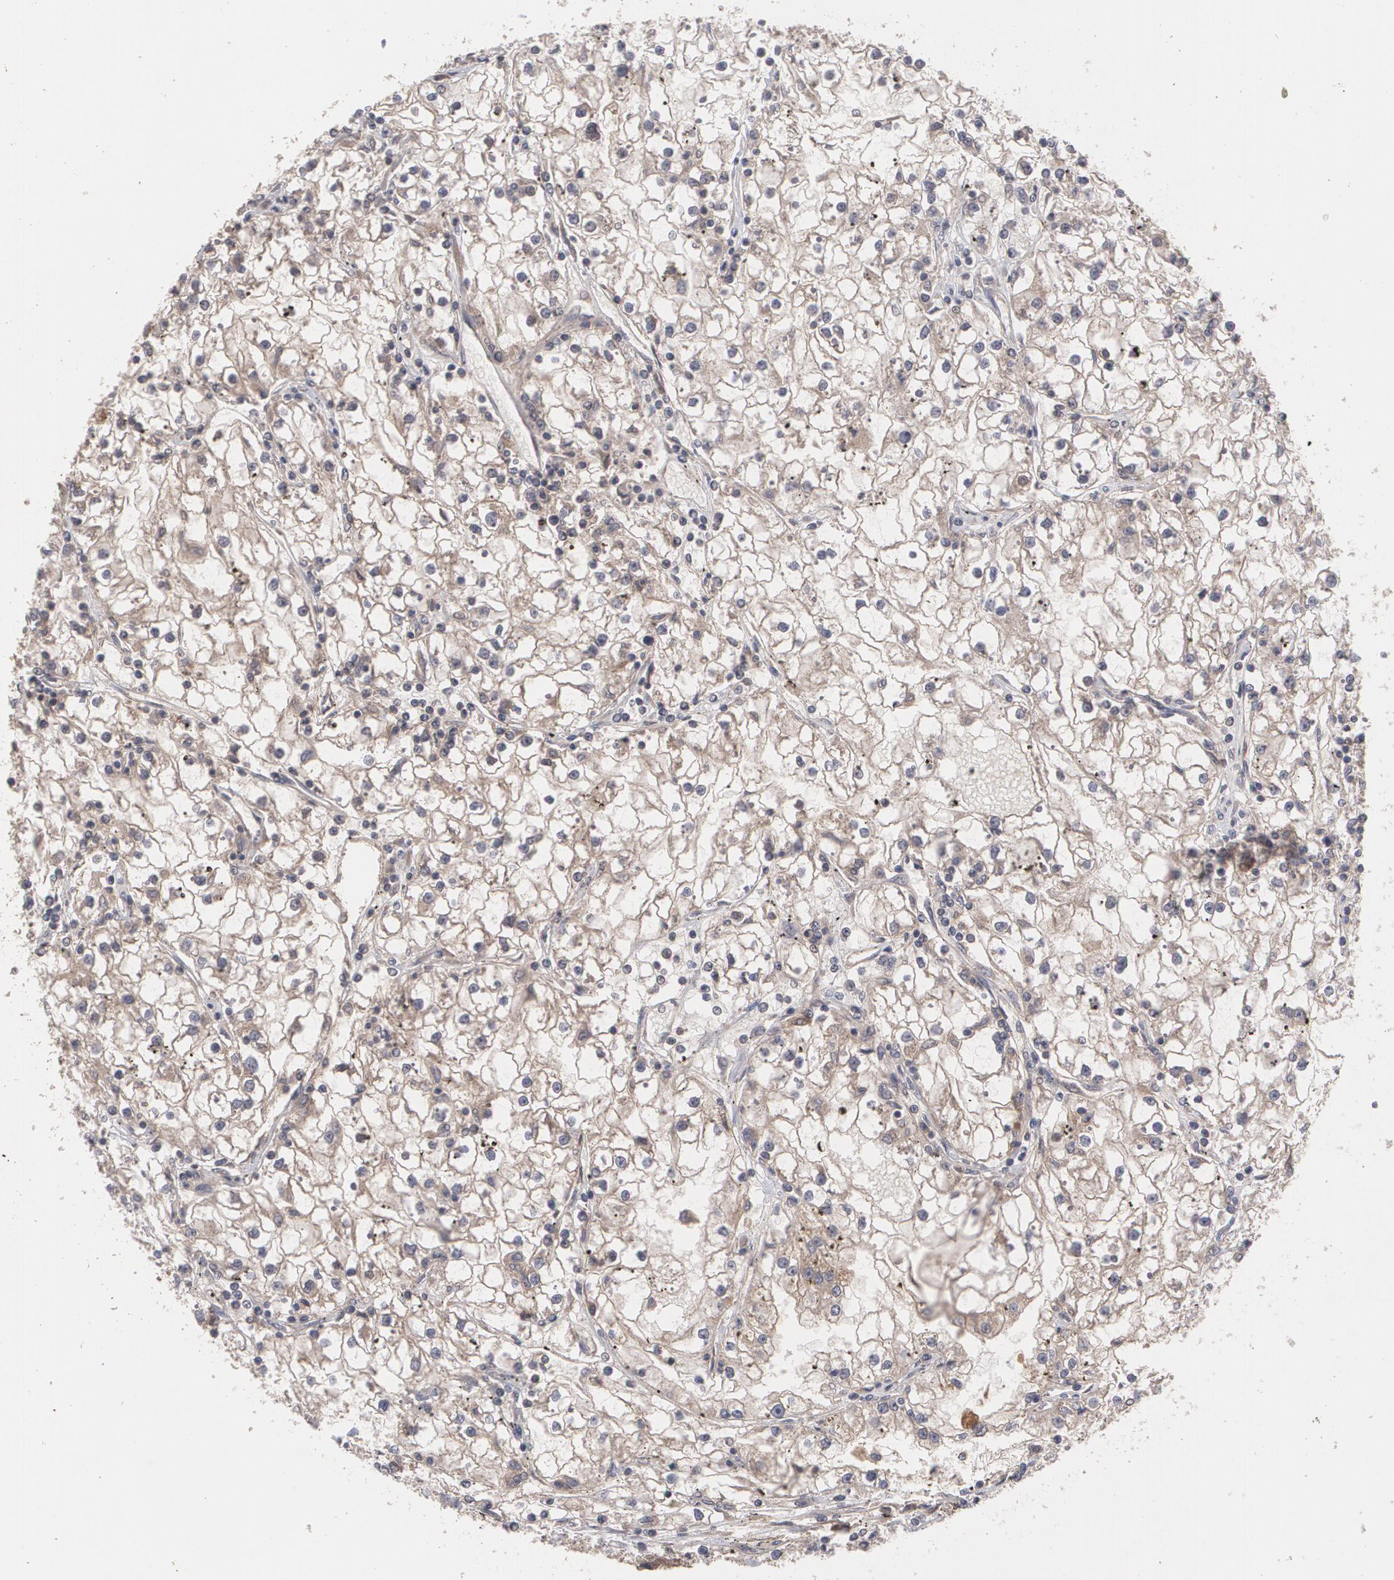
{"staining": {"intensity": "moderate", "quantity": ">75%", "location": "cytoplasmic/membranous"}, "tissue": "renal cancer", "cell_type": "Tumor cells", "image_type": "cancer", "snomed": [{"axis": "morphology", "description": "Adenocarcinoma, NOS"}, {"axis": "topography", "description": "Kidney"}], "caption": "Adenocarcinoma (renal) stained with a brown dye shows moderate cytoplasmic/membranous positive positivity in approximately >75% of tumor cells.", "gene": "ARF6", "patient": {"sex": "male", "age": 56}}